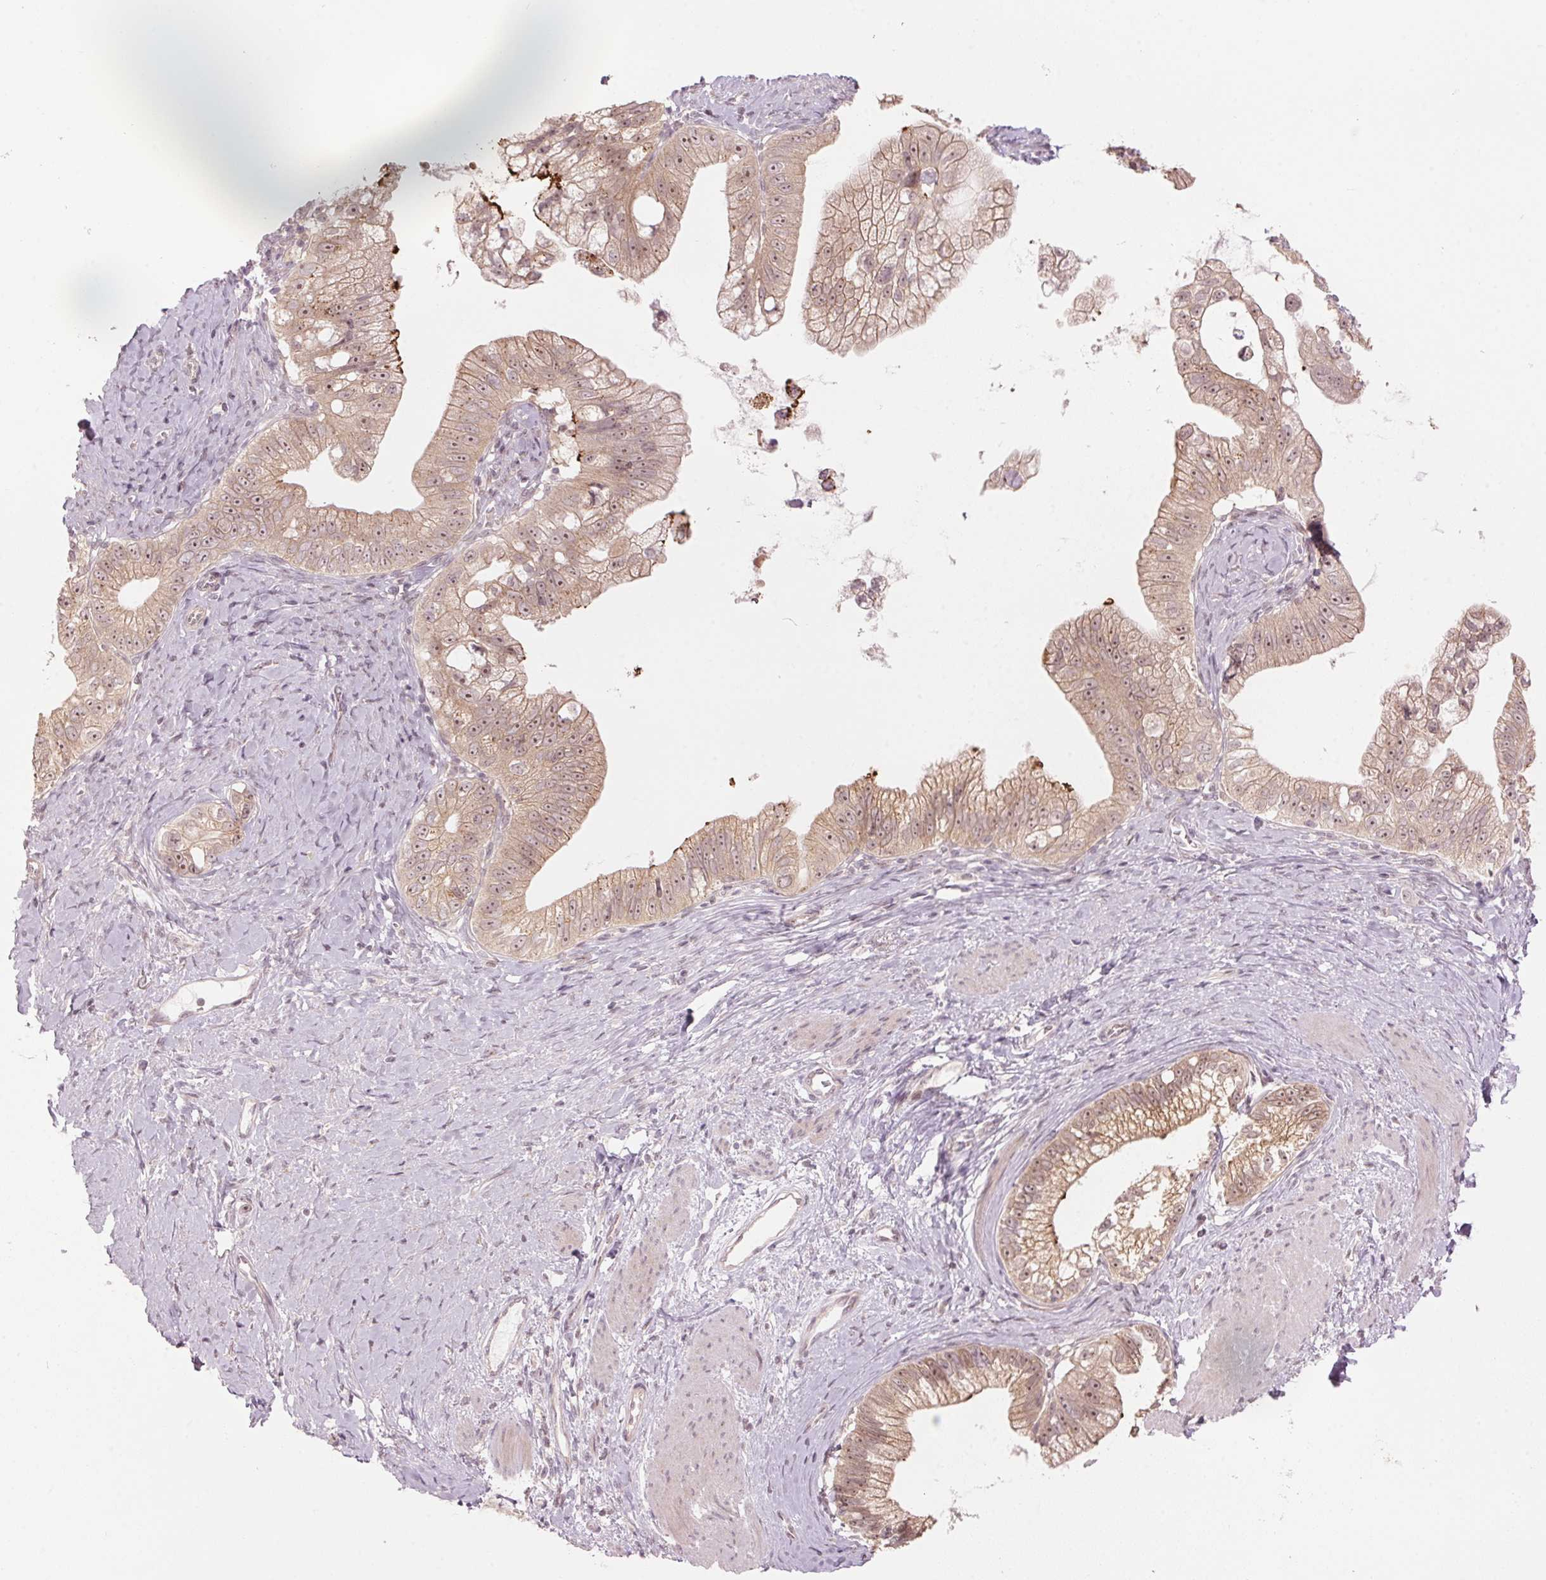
{"staining": {"intensity": "weak", "quantity": ">75%", "location": "cytoplasmic/membranous,nuclear"}, "tissue": "pancreatic cancer", "cell_type": "Tumor cells", "image_type": "cancer", "snomed": [{"axis": "morphology", "description": "Adenocarcinoma, NOS"}, {"axis": "topography", "description": "Pancreas"}], "caption": "Immunohistochemistry (IHC) (DAB (3,3'-diaminobenzidine)) staining of human pancreatic cancer demonstrates weak cytoplasmic/membranous and nuclear protein staining in approximately >75% of tumor cells. The staining was performed using DAB (3,3'-diaminobenzidine) to visualize the protein expression in brown, while the nuclei were stained in blue with hematoxylin (Magnification: 20x).", "gene": "TMED6", "patient": {"sex": "male", "age": 70}}